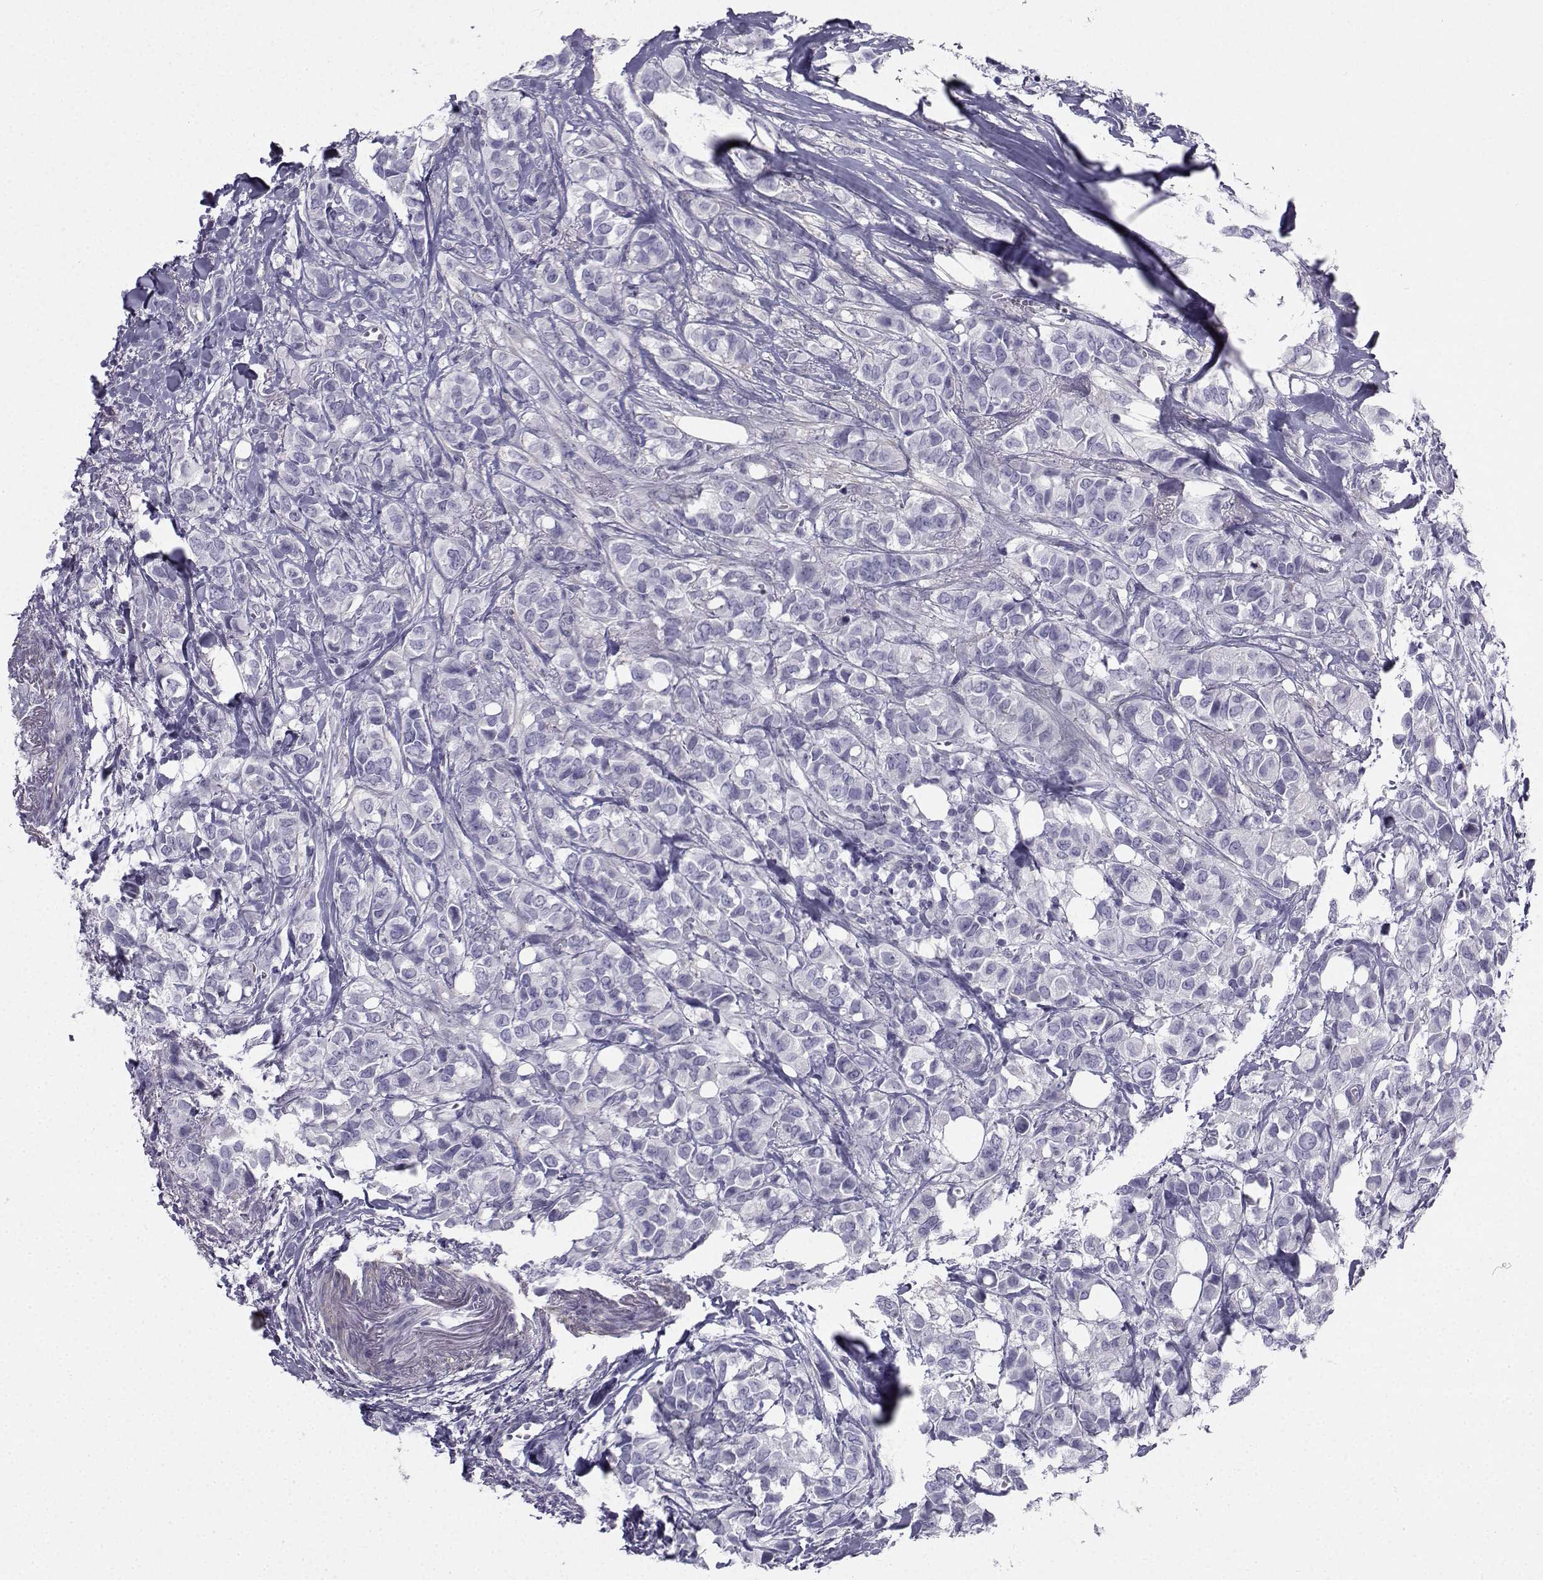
{"staining": {"intensity": "negative", "quantity": "none", "location": "none"}, "tissue": "breast cancer", "cell_type": "Tumor cells", "image_type": "cancer", "snomed": [{"axis": "morphology", "description": "Duct carcinoma"}, {"axis": "topography", "description": "Breast"}], "caption": "Immunohistochemistry (IHC) micrograph of neoplastic tissue: invasive ductal carcinoma (breast) stained with DAB (3,3'-diaminobenzidine) shows no significant protein staining in tumor cells.", "gene": "SPANXD", "patient": {"sex": "female", "age": 85}}